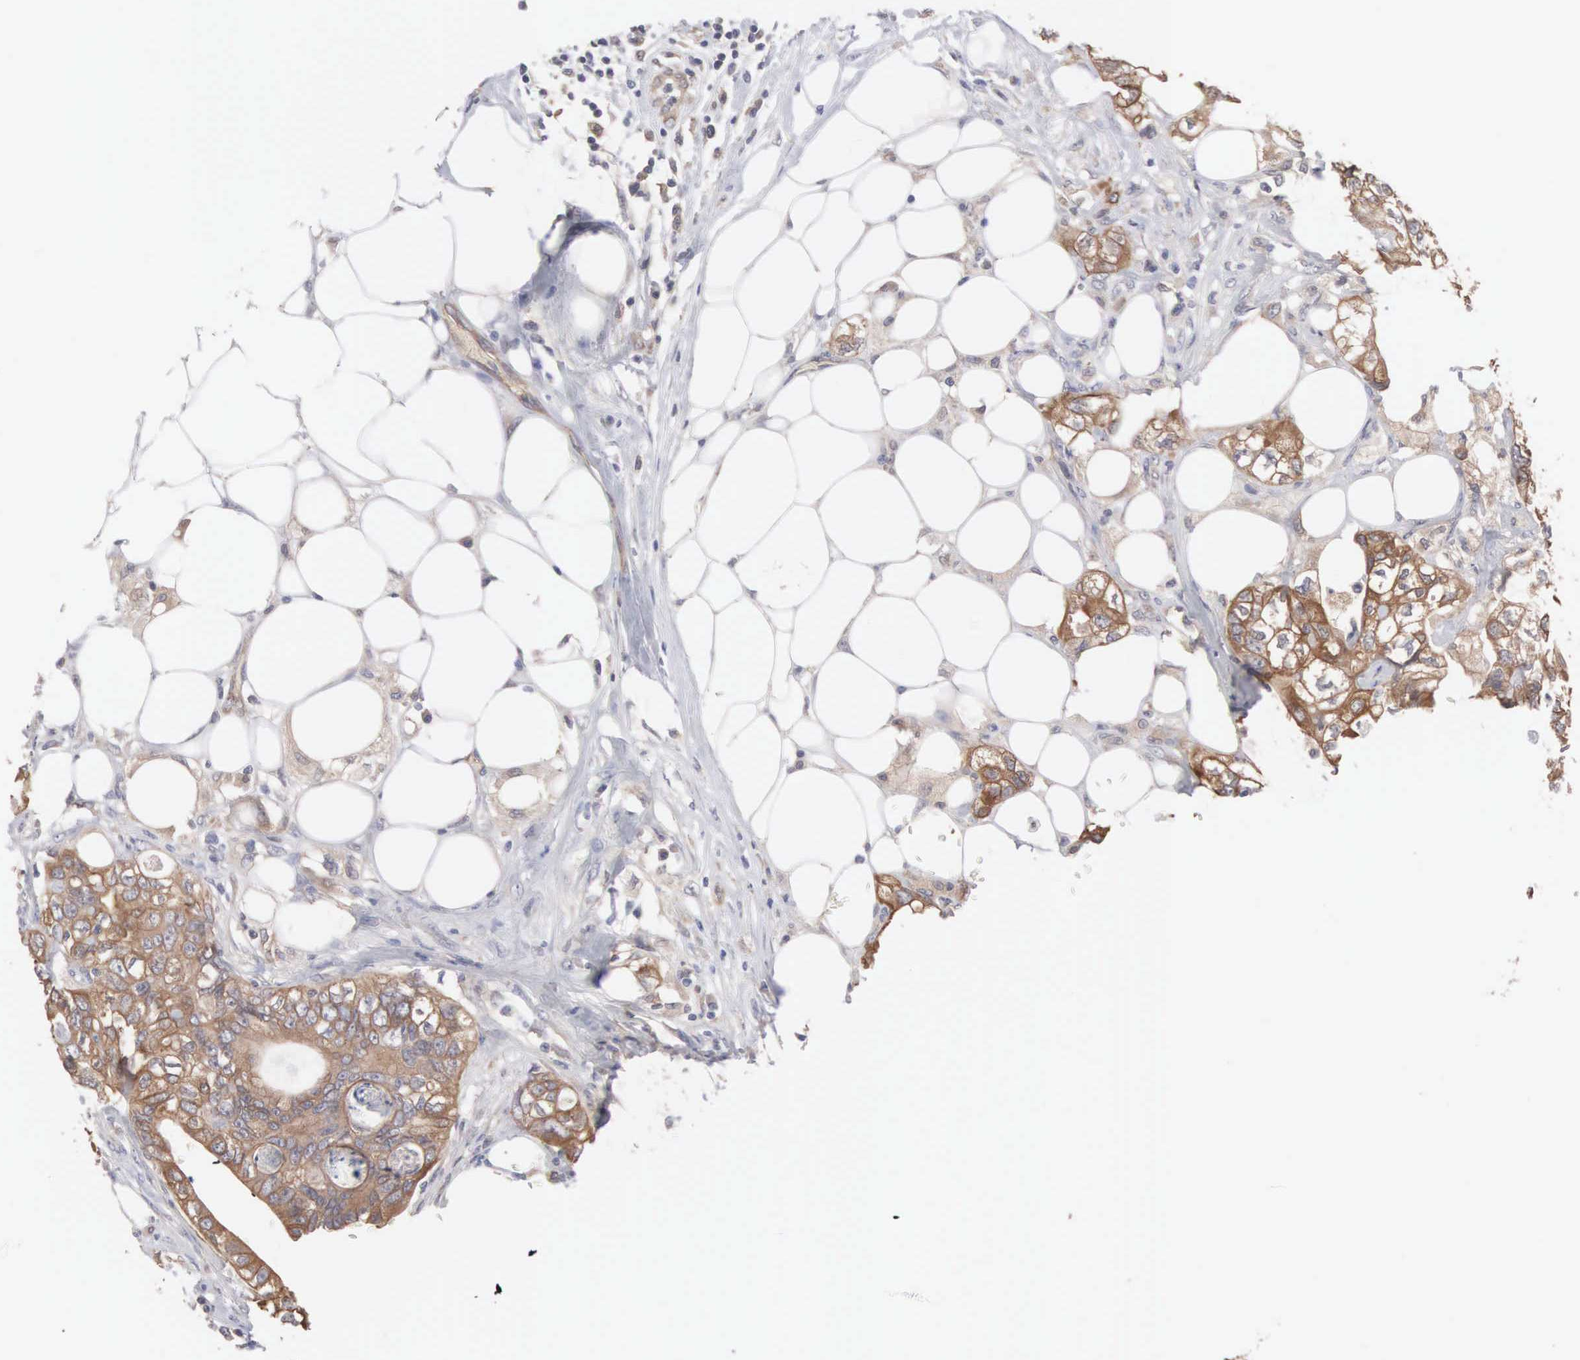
{"staining": {"intensity": "moderate", "quantity": ">75%", "location": "cytoplasmic/membranous"}, "tissue": "colorectal cancer", "cell_type": "Tumor cells", "image_type": "cancer", "snomed": [{"axis": "morphology", "description": "Adenocarcinoma, NOS"}, {"axis": "topography", "description": "Rectum"}], "caption": "This is a micrograph of immunohistochemistry (IHC) staining of colorectal adenocarcinoma, which shows moderate positivity in the cytoplasmic/membranous of tumor cells.", "gene": "INF2", "patient": {"sex": "female", "age": 57}}